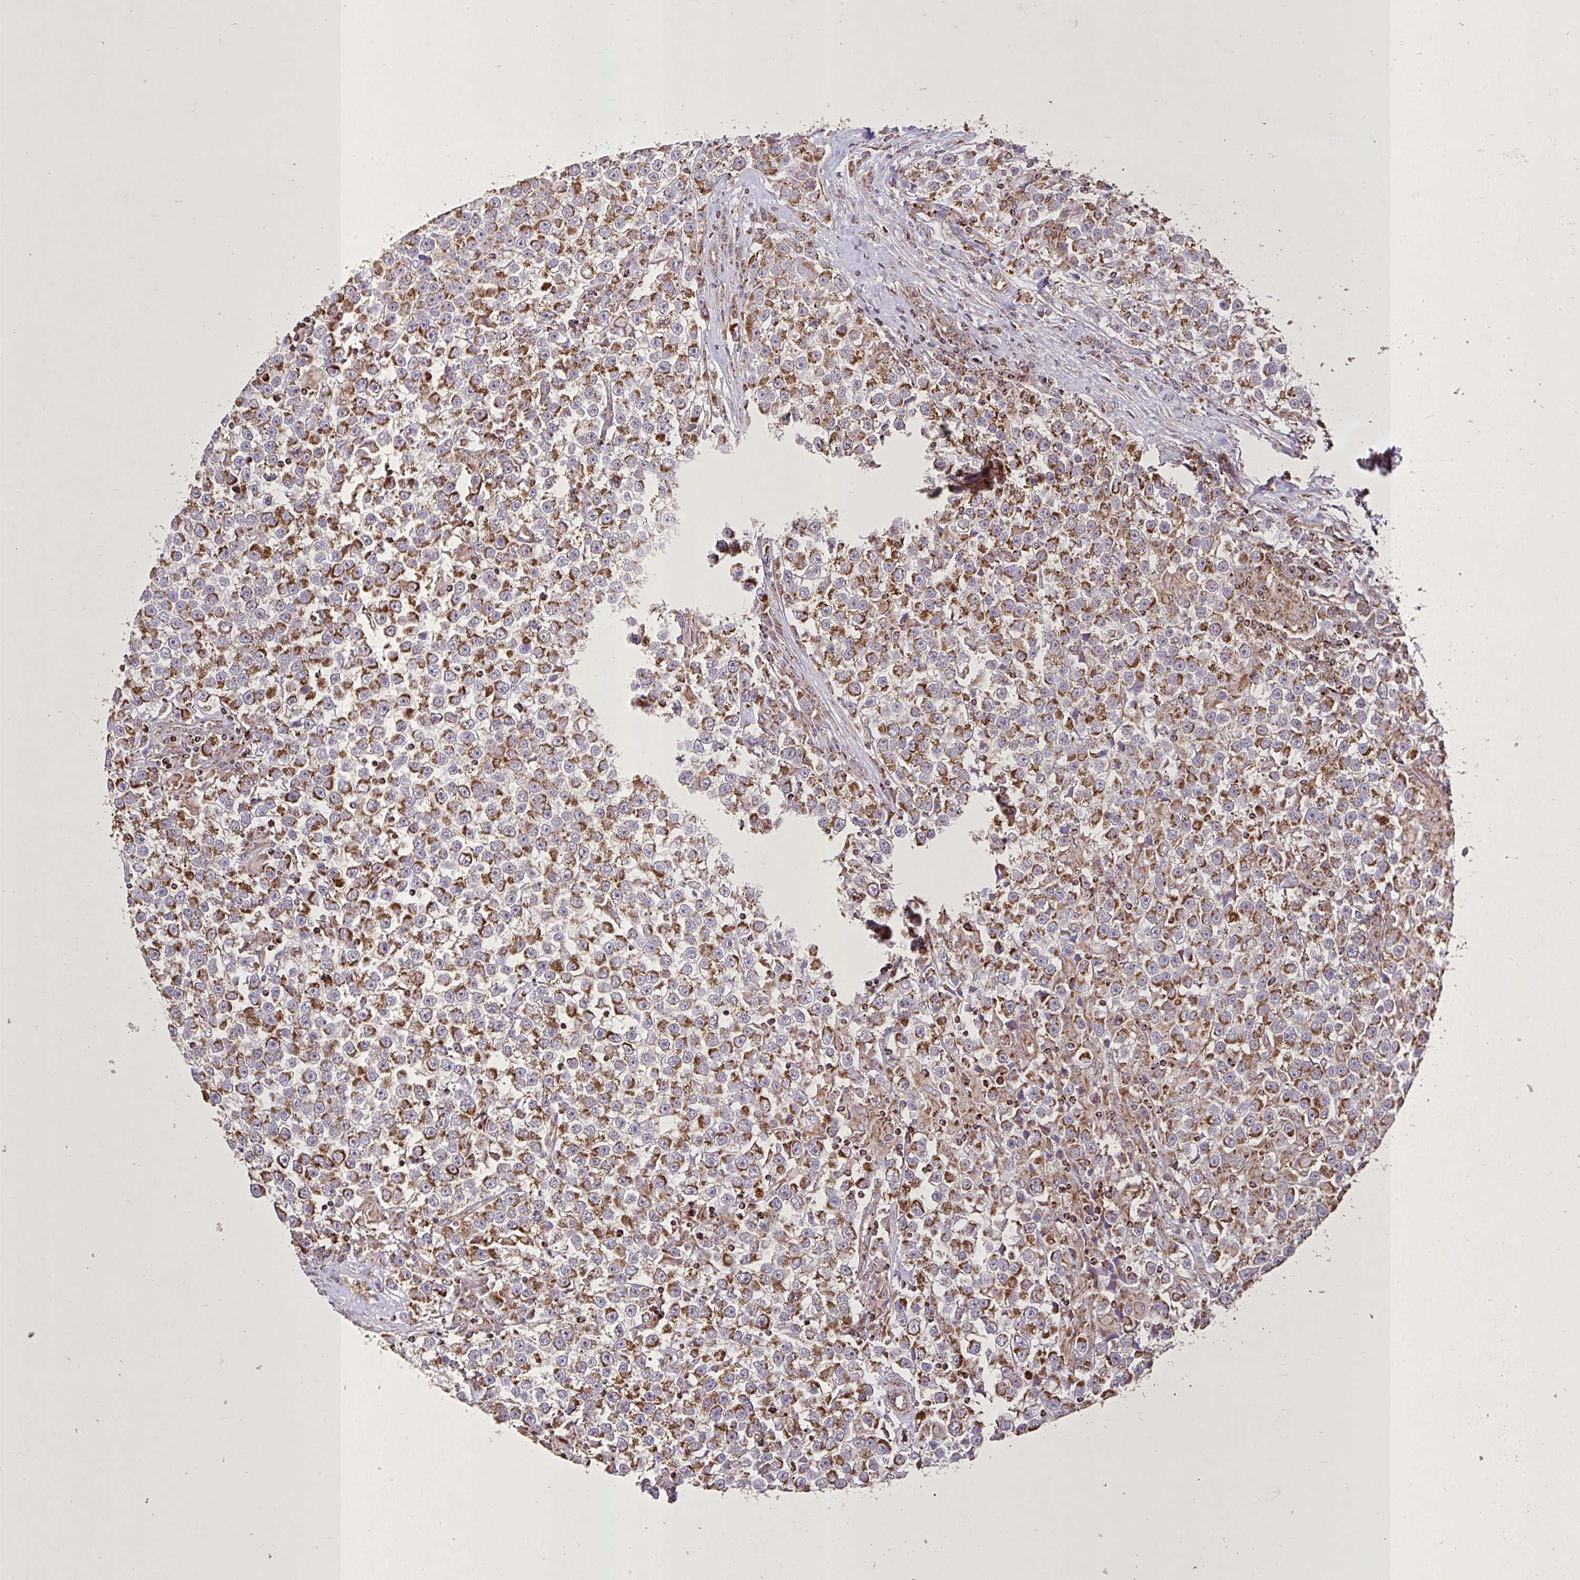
{"staining": {"intensity": "moderate", "quantity": ">75%", "location": "cytoplasmic/membranous"}, "tissue": "testis cancer", "cell_type": "Tumor cells", "image_type": "cancer", "snomed": [{"axis": "morphology", "description": "Seminoma, NOS"}, {"axis": "topography", "description": "Testis"}], "caption": "The histopathology image exhibits immunohistochemical staining of testis seminoma. There is moderate cytoplasmic/membranous expression is seen in approximately >75% of tumor cells. Immunohistochemistry stains the protein in brown and the nuclei are stained blue.", "gene": "AGK", "patient": {"sex": "male", "age": 31}}